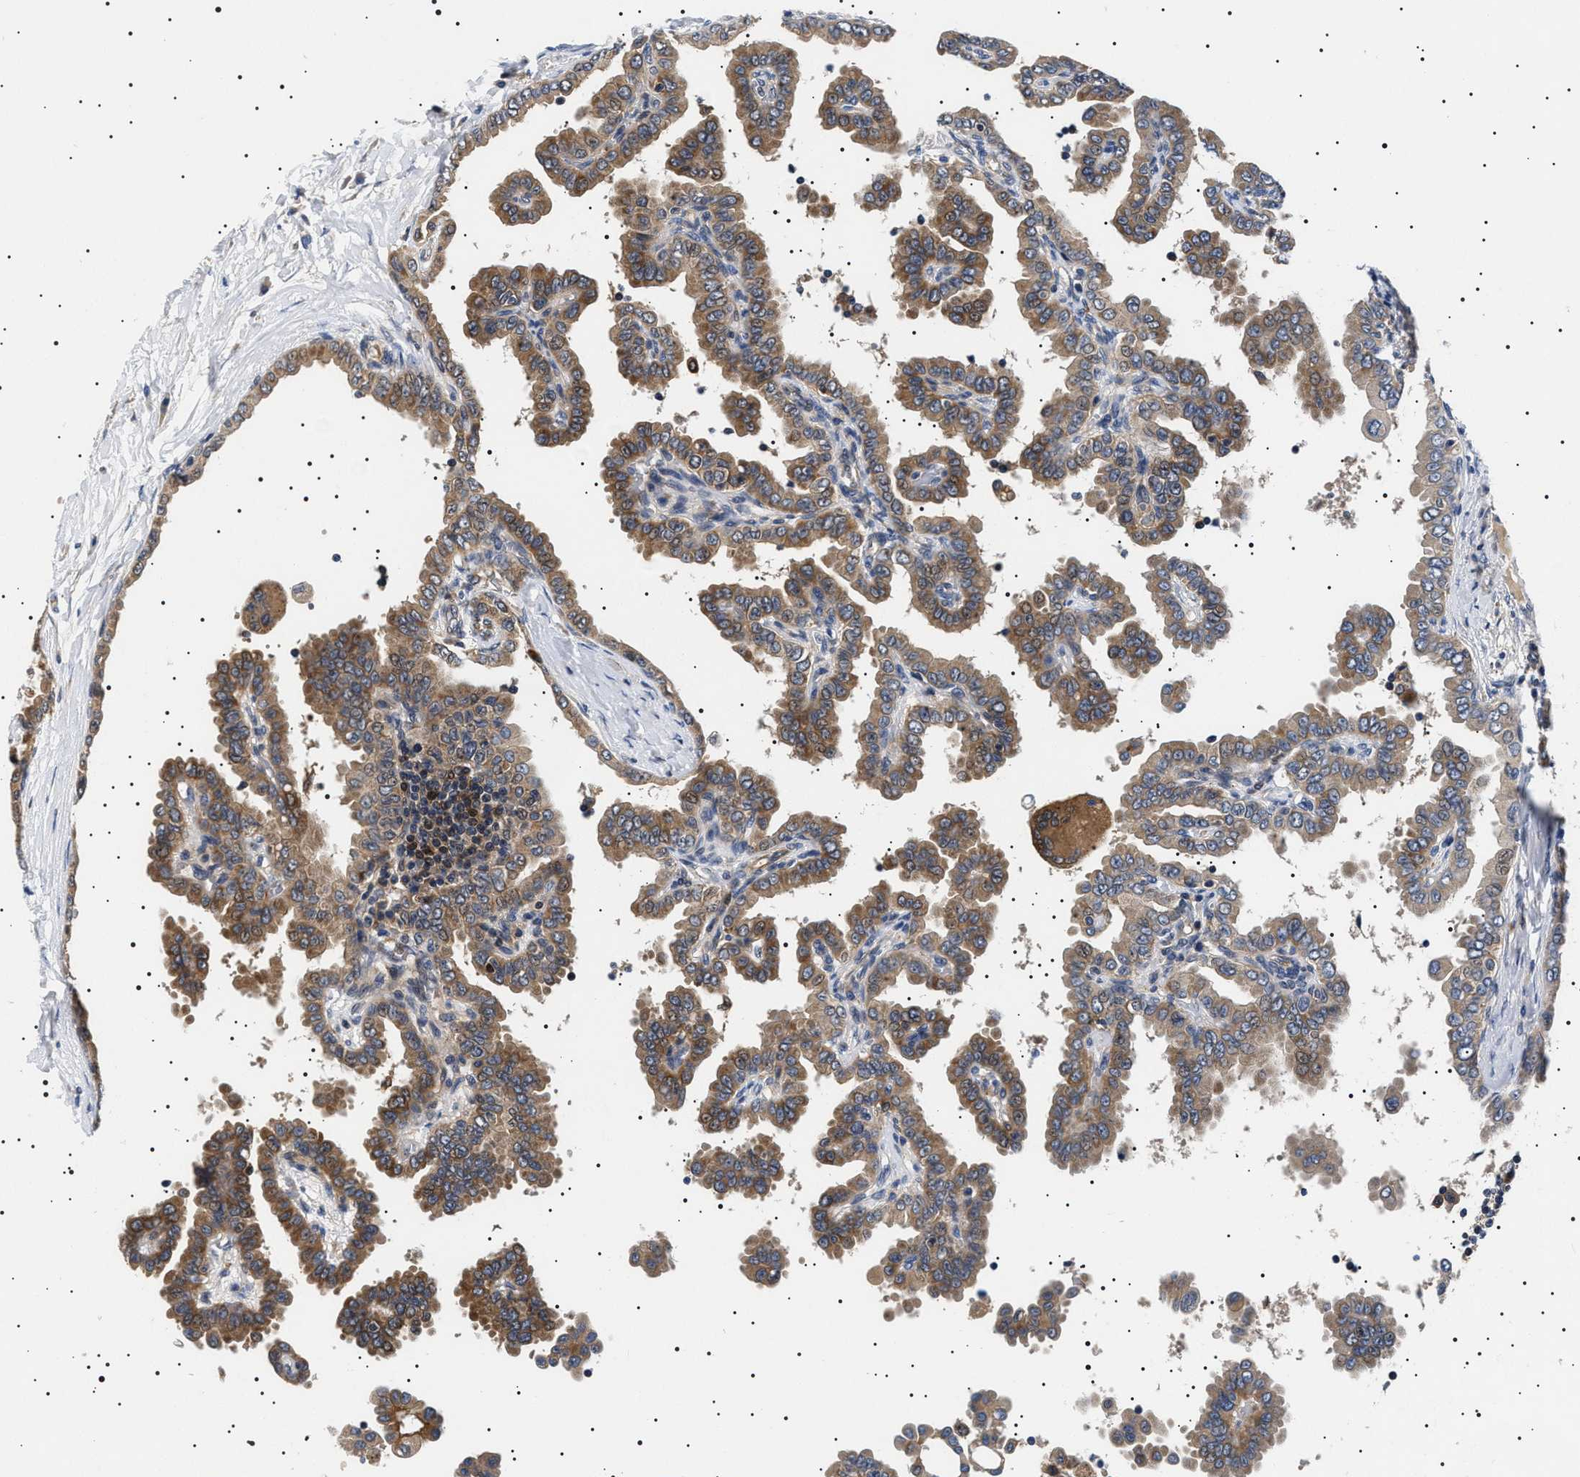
{"staining": {"intensity": "moderate", "quantity": ">75%", "location": "cytoplasmic/membranous"}, "tissue": "thyroid cancer", "cell_type": "Tumor cells", "image_type": "cancer", "snomed": [{"axis": "morphology", "description": "Papillary adenocarcinoma, NOS"}, {"axis": "topography", "description": "Thyroid gland"}], "caption": "Moderate cytoplasmic/membranous protein expression is identified in about >75% of tumor cells in thyroid cancer. (Stains: DAB in brown, nuclei in blue, Microscopy: brightfield microscopy at high magnification).", "gene": "SLC4A7", "patient": {"sex": "male", "age": 33}}